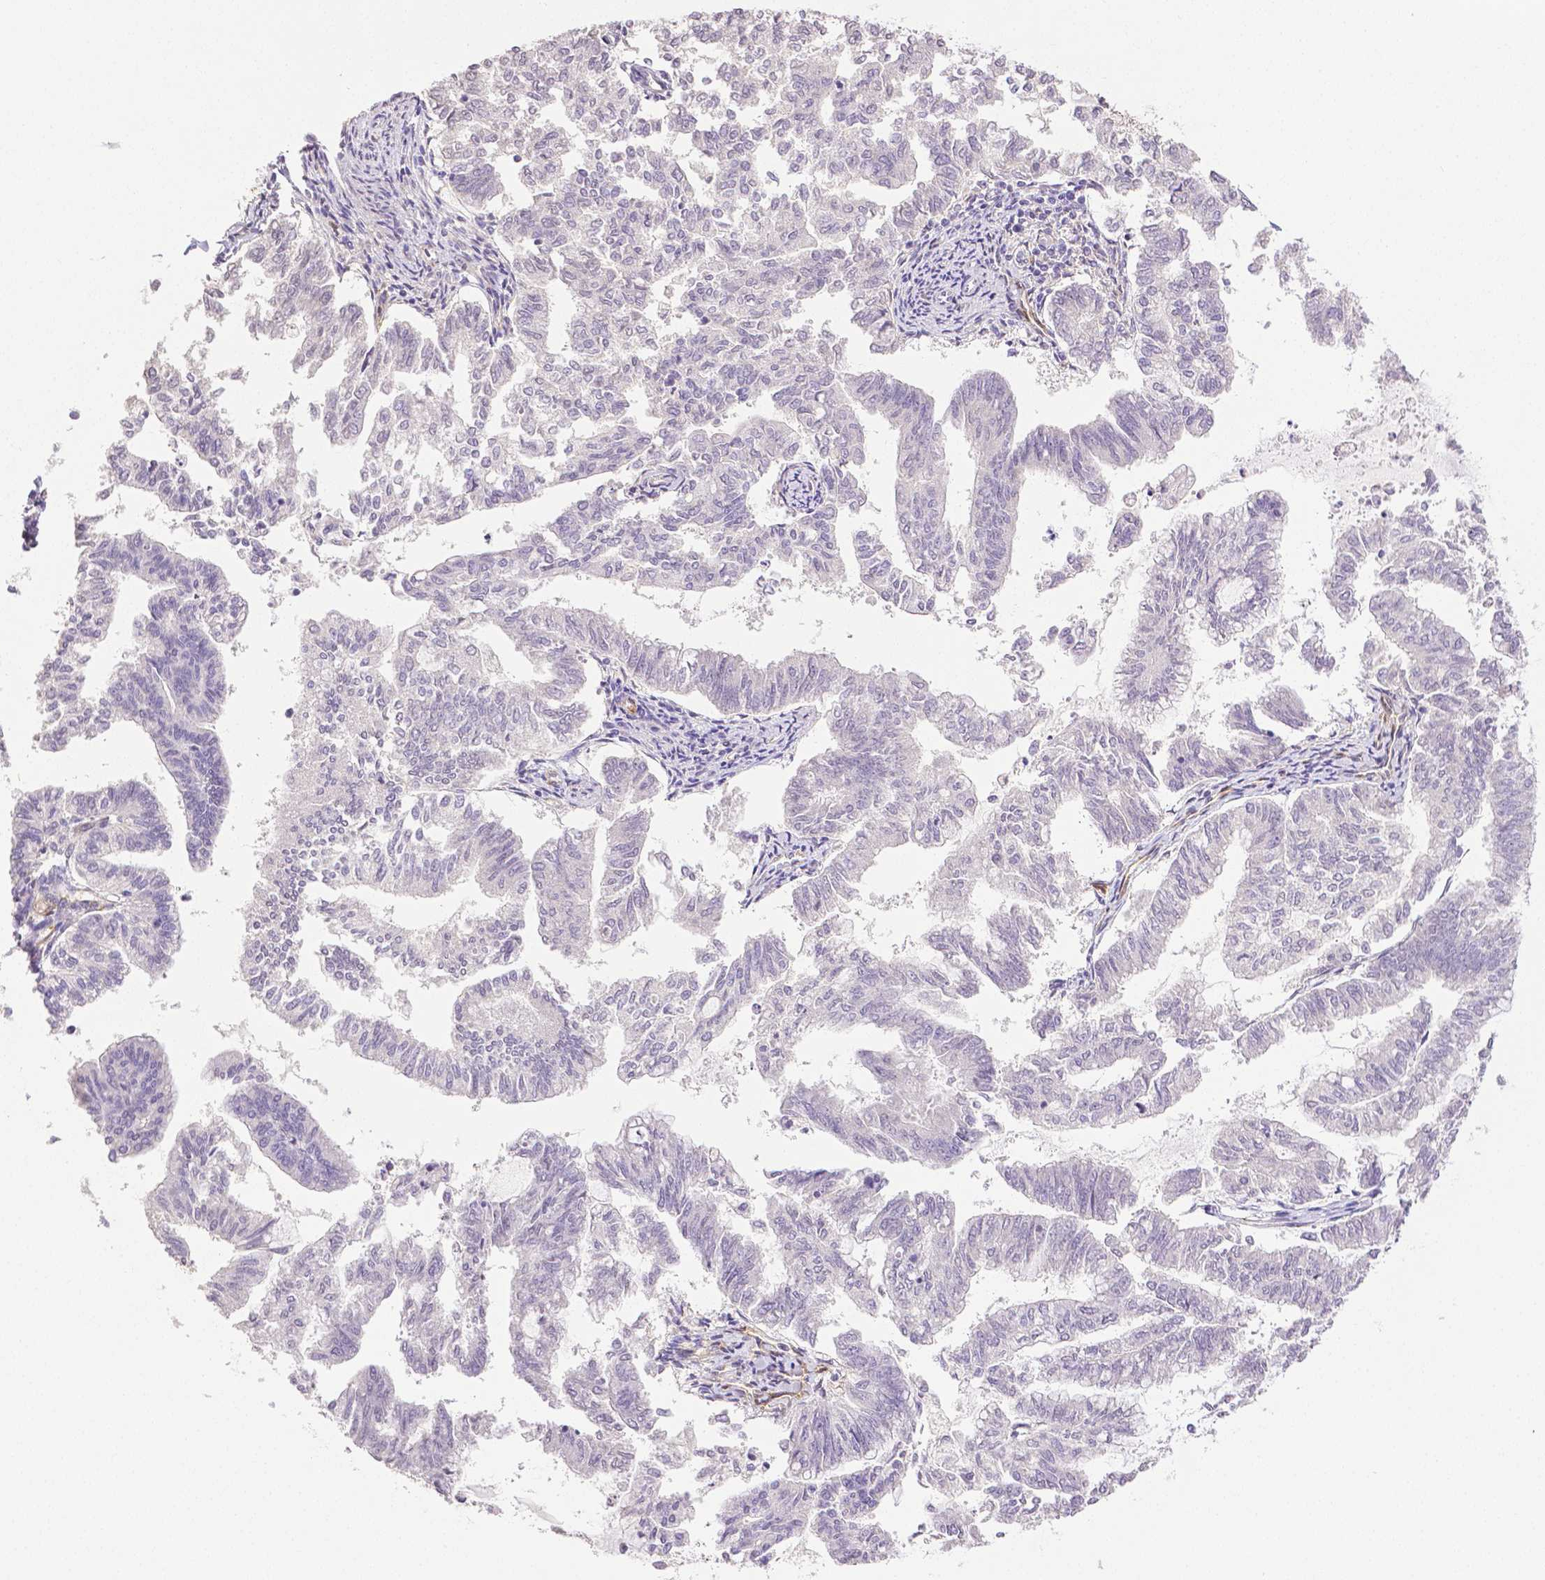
{"staining": {"intensity": "negative", "quantity": "none", "location": "none"}, "tissue": "endometrial cancer", "cell_type": "Tumor cells", "image_type": "cancer", "snomed": [{"axis": "morphology", "description": "Adenocarcinoma, NOS"}, {"axis": "topography", "description": "Endometrium"}], "caption": "The image demonstrates no staining of tumor cells in endometrial cancer.", "gene": "THY1", "patient": {"sex": "female", "age": 79}}